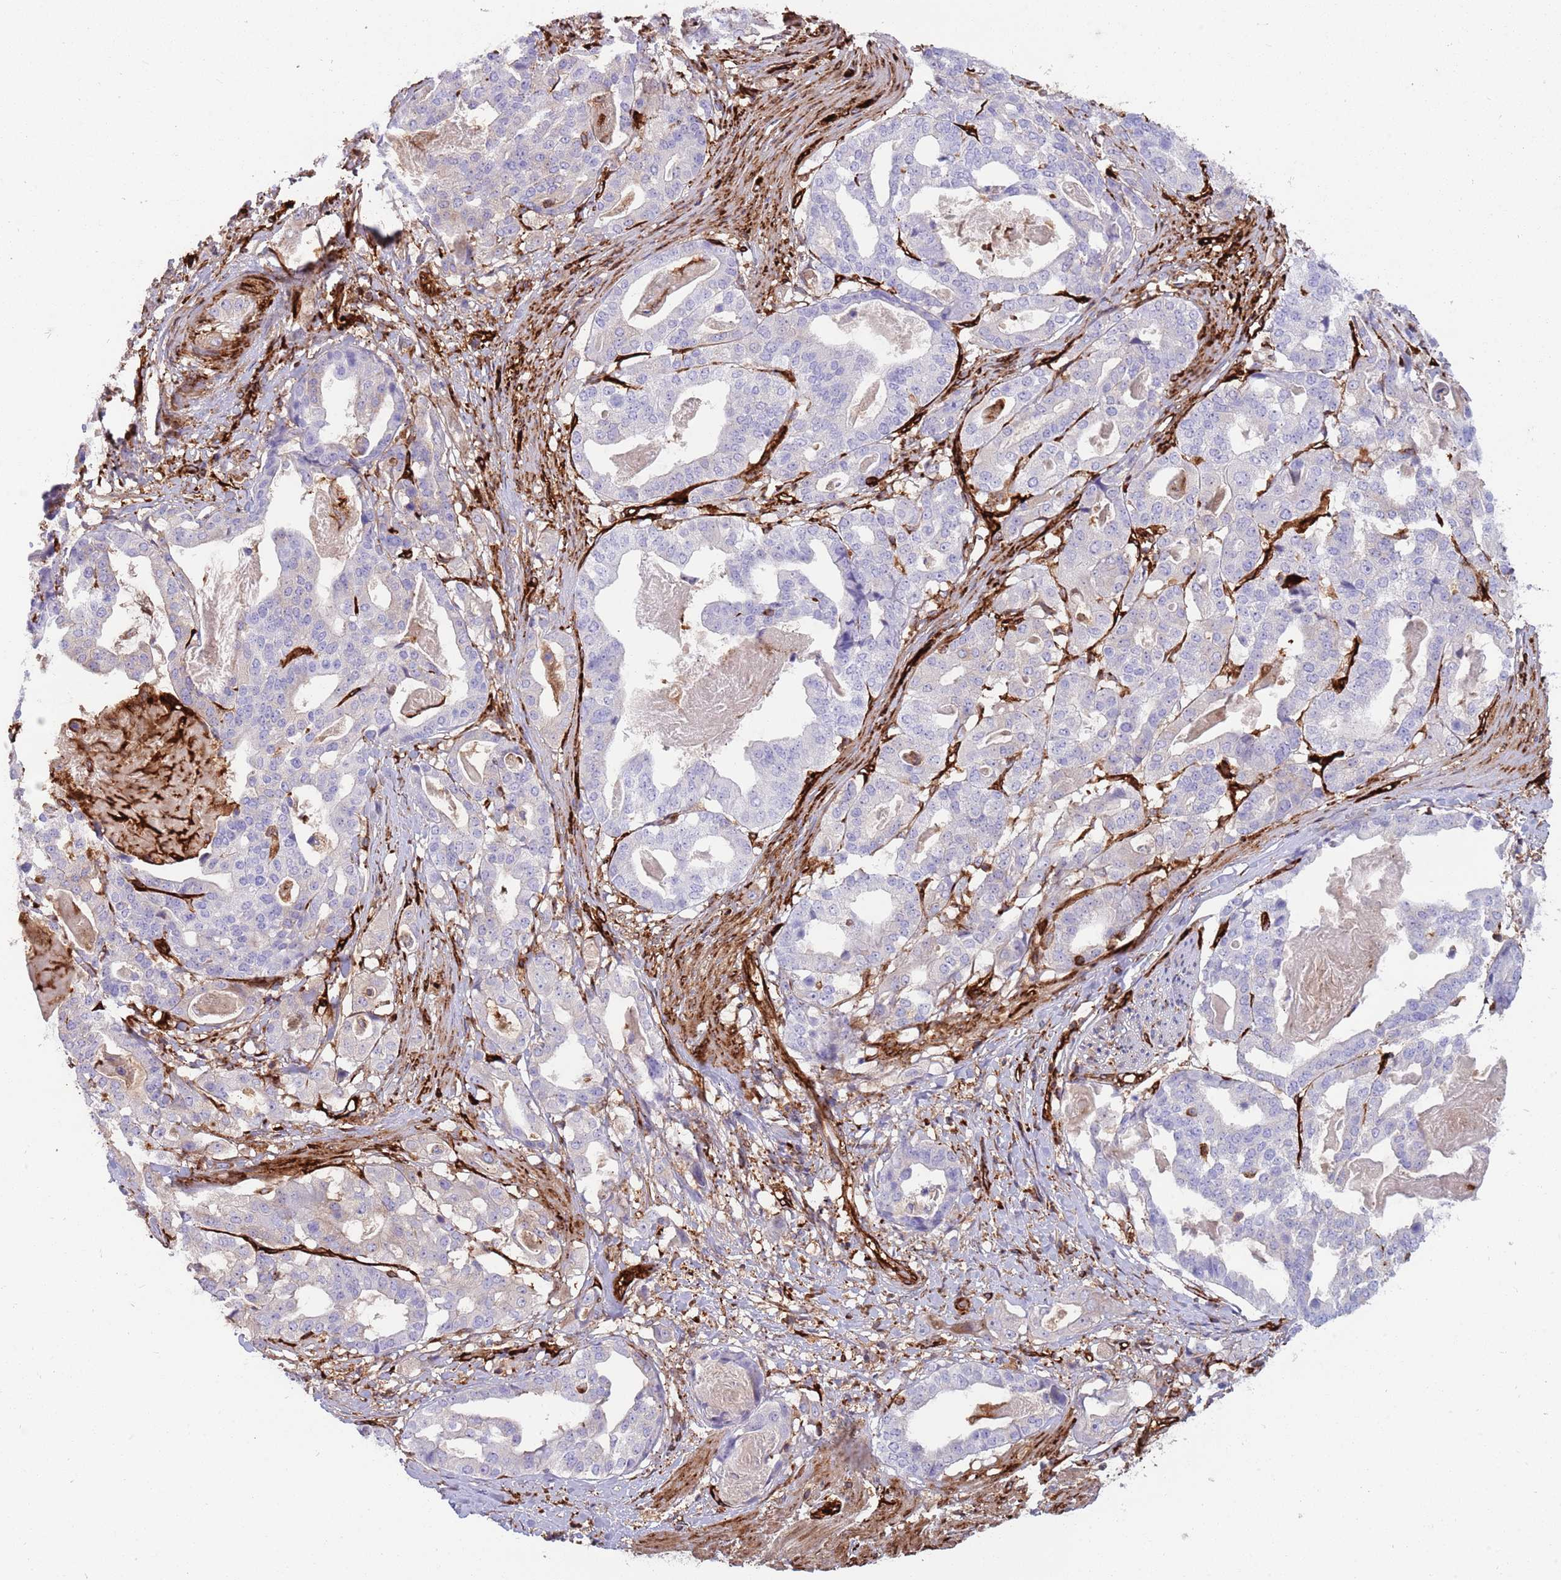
{"staining": {"intensity": "negative", "quantity": "none", "location": "none"}, "tissue": "stomach cancer", "cell_type": "Tumor cells", "image_type": "cancer", "snomed": [{"axis": "morphology", "description": "Adenocarcinoma, NOS"}, {"axis": "topography", "description": "Stomach"}], "caption": "This is an immunohistochemistry micrograph of human stomach cancer. There is no staining in tumor cells.", "gene": "KBTBD7", "patient": {"sex": "male", "age": 48}}